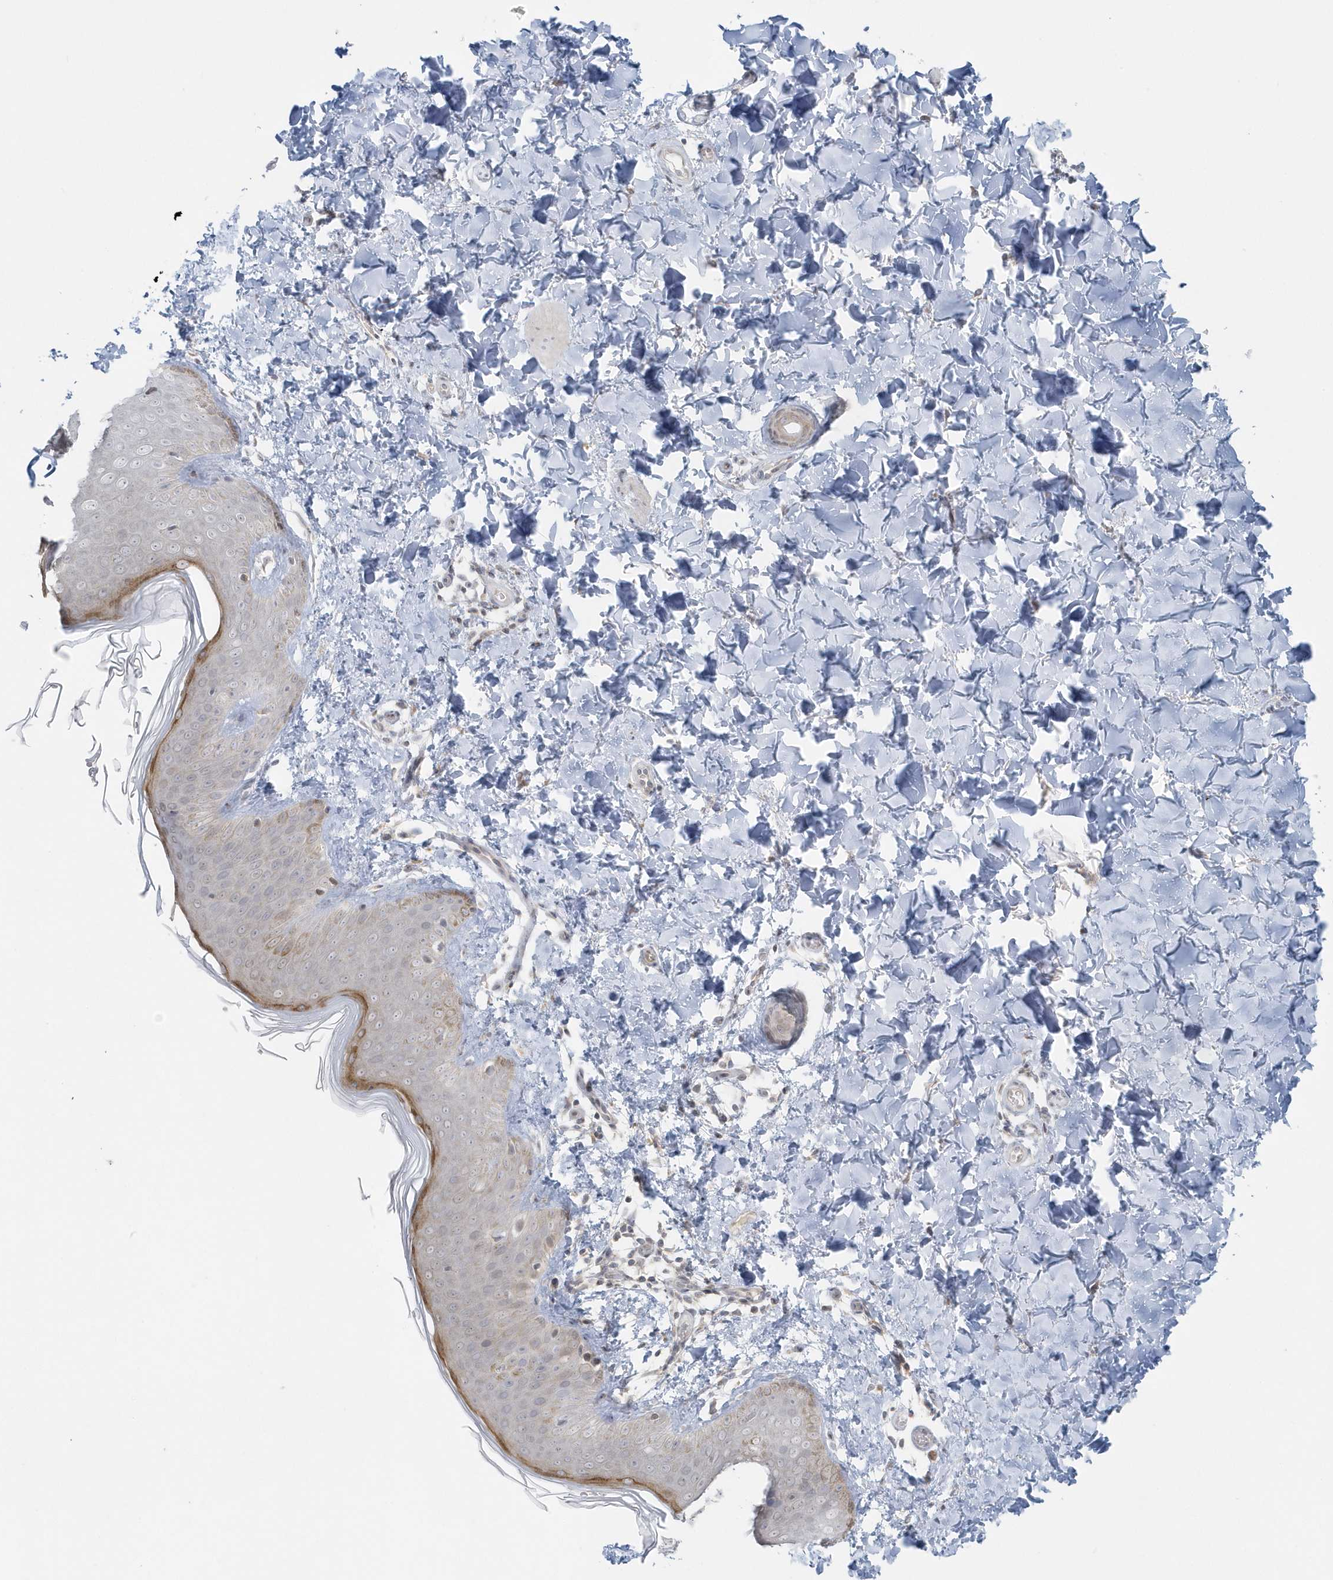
{"staining": {"intensity": "negative", "quantity": "none", "location": "none"}, "tissue": "skin", "cell_type": "Fibroblasts", "image_type": "normal", "snomed": [{"axis": "morphology", "description": "Normal tissue, NOS"}, {"axis": "topography", "description": "Skin"}], "caption": "This is an immunohistochemistry (IHC) histopathology image of normal human skin. There is no positivity in fibroblasts.", "gene": "BLTP3A", "patient": {"sex": "male", "age": 36}}